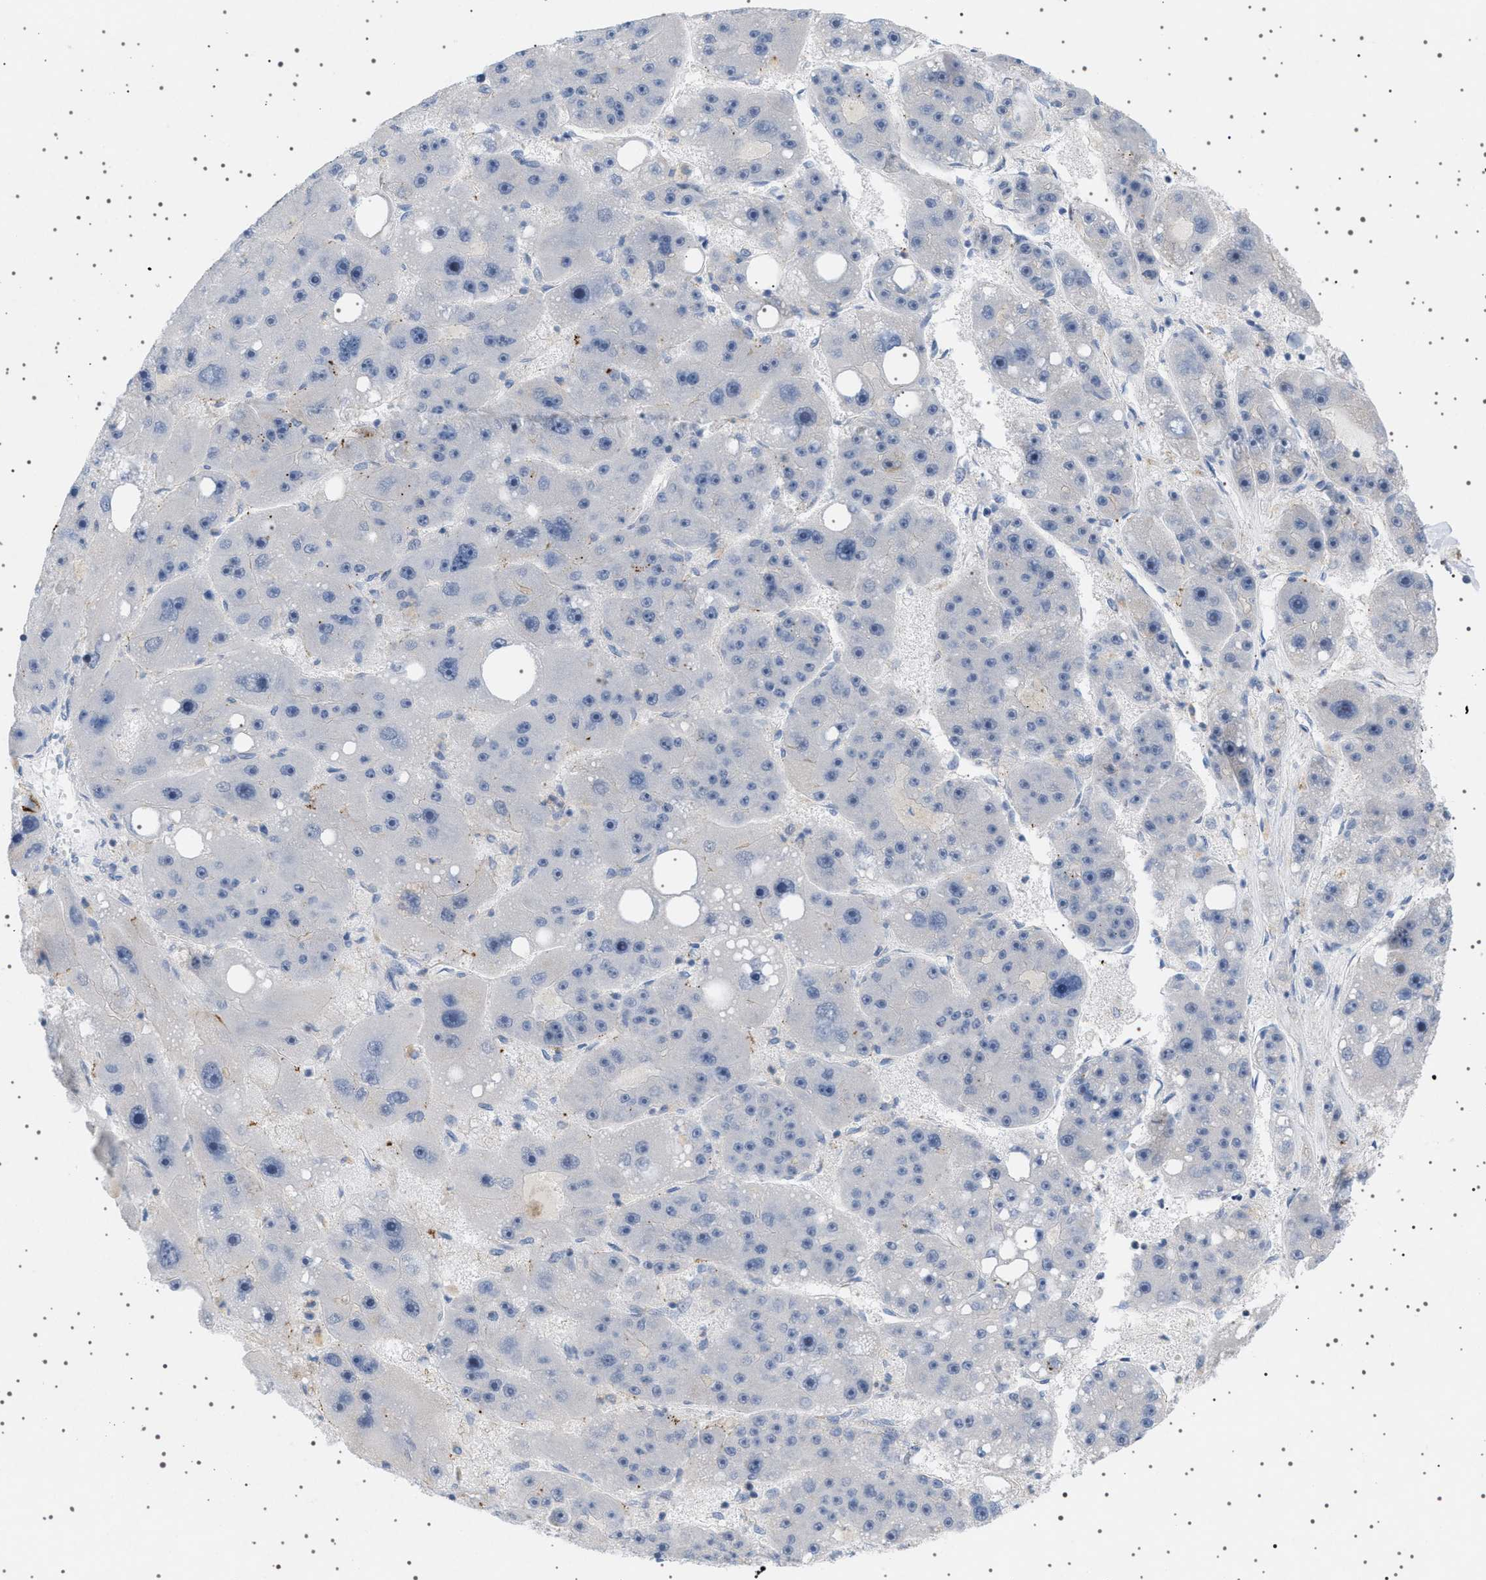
{"staining": {"intensity": "negative", "quantity": "none", "location": "none"}, "tissue": "liver cancer", "cell_type": "Tumor cells", "image_type": "cancer", "snomed": [{"axis": "morphology", "description": "Carcinoma, Hepatocellular, NOS"}, {"axis": "topography", "description": "Liver"}], "caption": "Immunohistochemistry (IHC) histopathology image of neoplastic tissue: liver cancer (hepatocellular carcinoma) stained with DAB shows no significant protein staining in tumor cells. Brightfield microscopy of IHC stained with DAB (3,3'-diaminobenzidine) (brown) and hematoxylin (blue), captured at high magnification.", "gene": "ADCY10", "patient": {"sex": "female", "age": 61}}